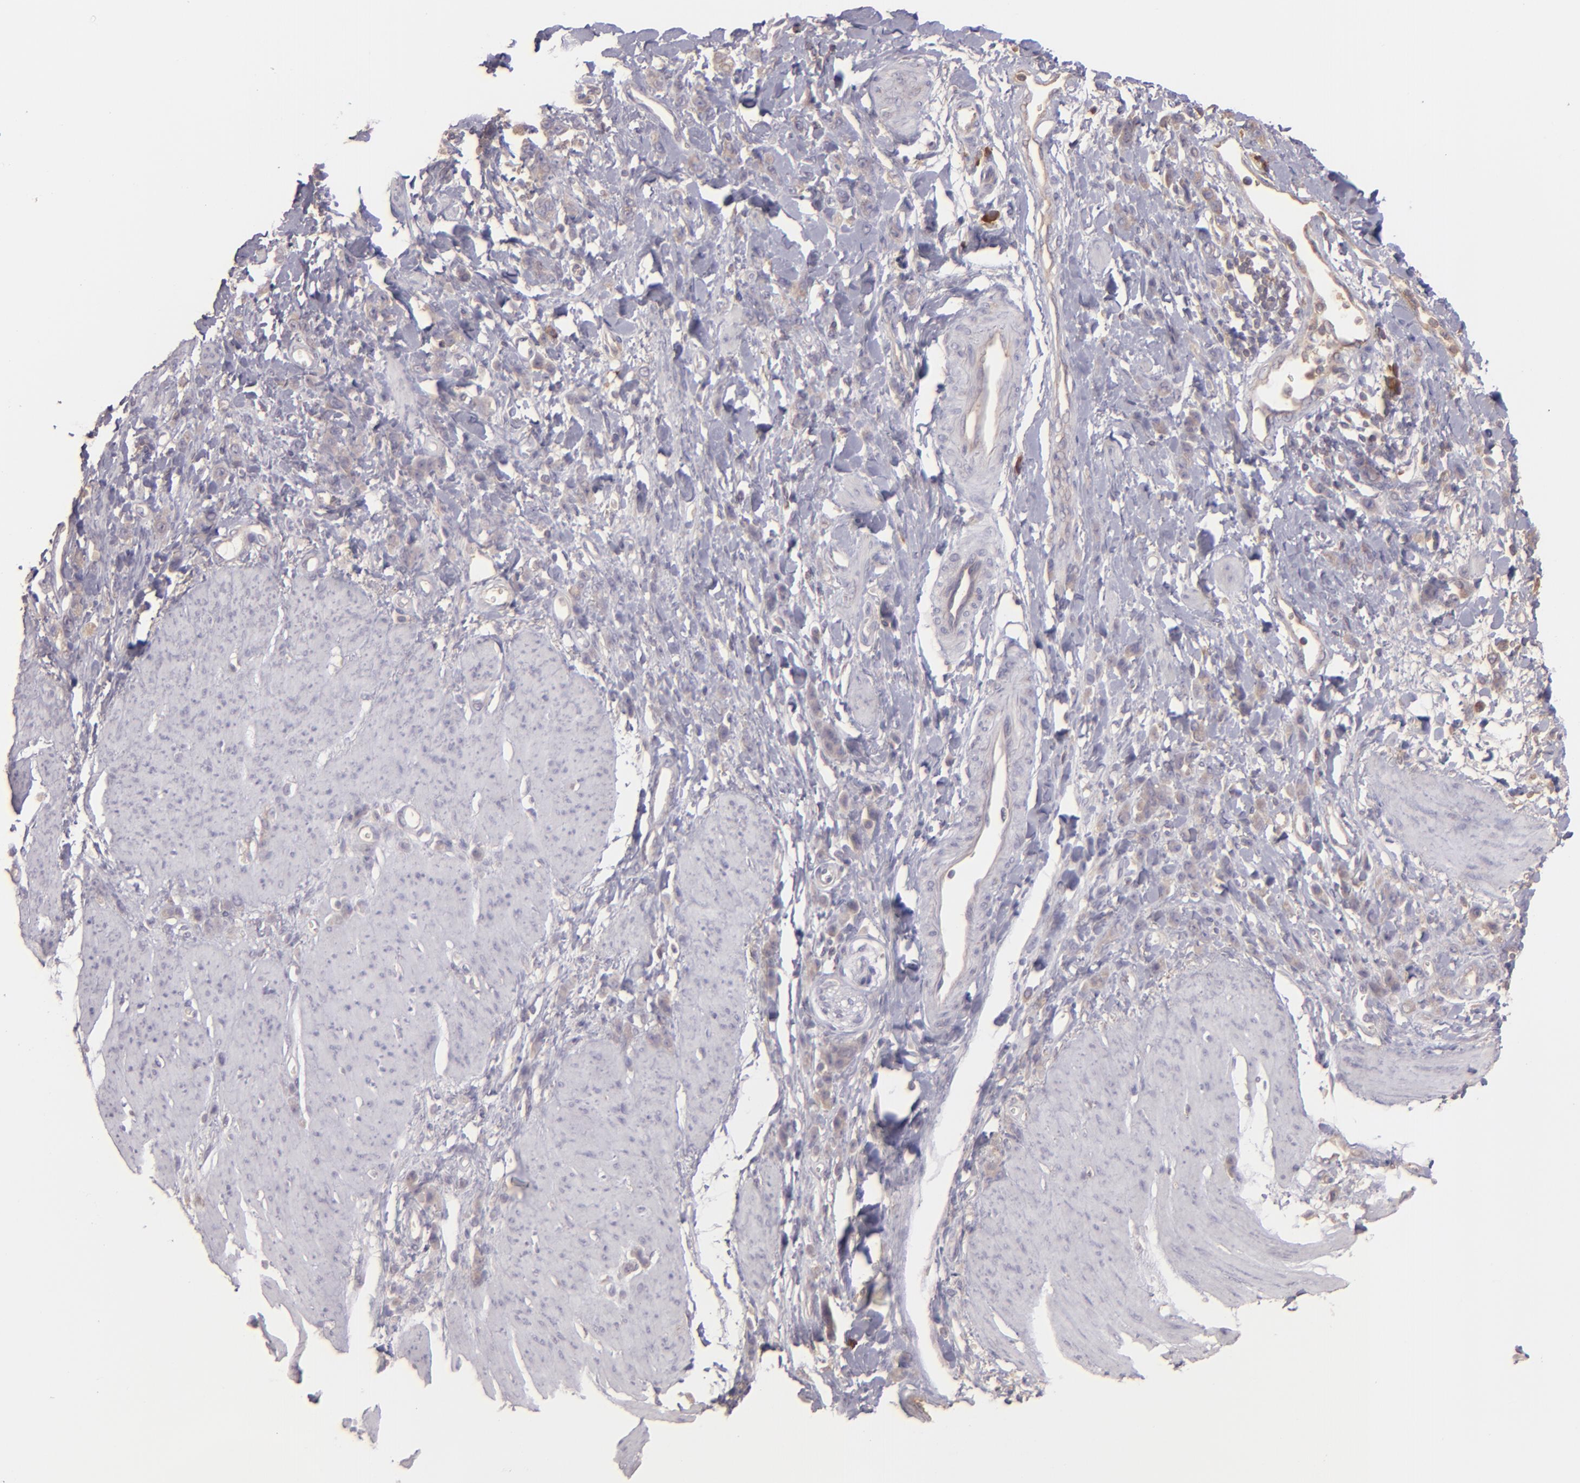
{"staining": {"intensity": "weak", "quantity": "25%-75%", "location": "cytoplasmic/membranous"}, "tissue": "stomach cancer", "cell_type": "Tumor cells", "image_type": "cancer", "snomed": [{"axis": "morphology", "description": "Normal tissue, NOS"}, {"axis": "morphology", "description": "Adenocarcinoma, NOS"}, {"axis": "topography", "description": "Stomach"}], "caption": "A photomicrograph of adenocarcinoma (stomach) stained for a protein shows weak cytoplasmic/membranous brown staining in tumor cells.", "gene": "ECE1", "patient": {"sex": "male", "age": 82}}